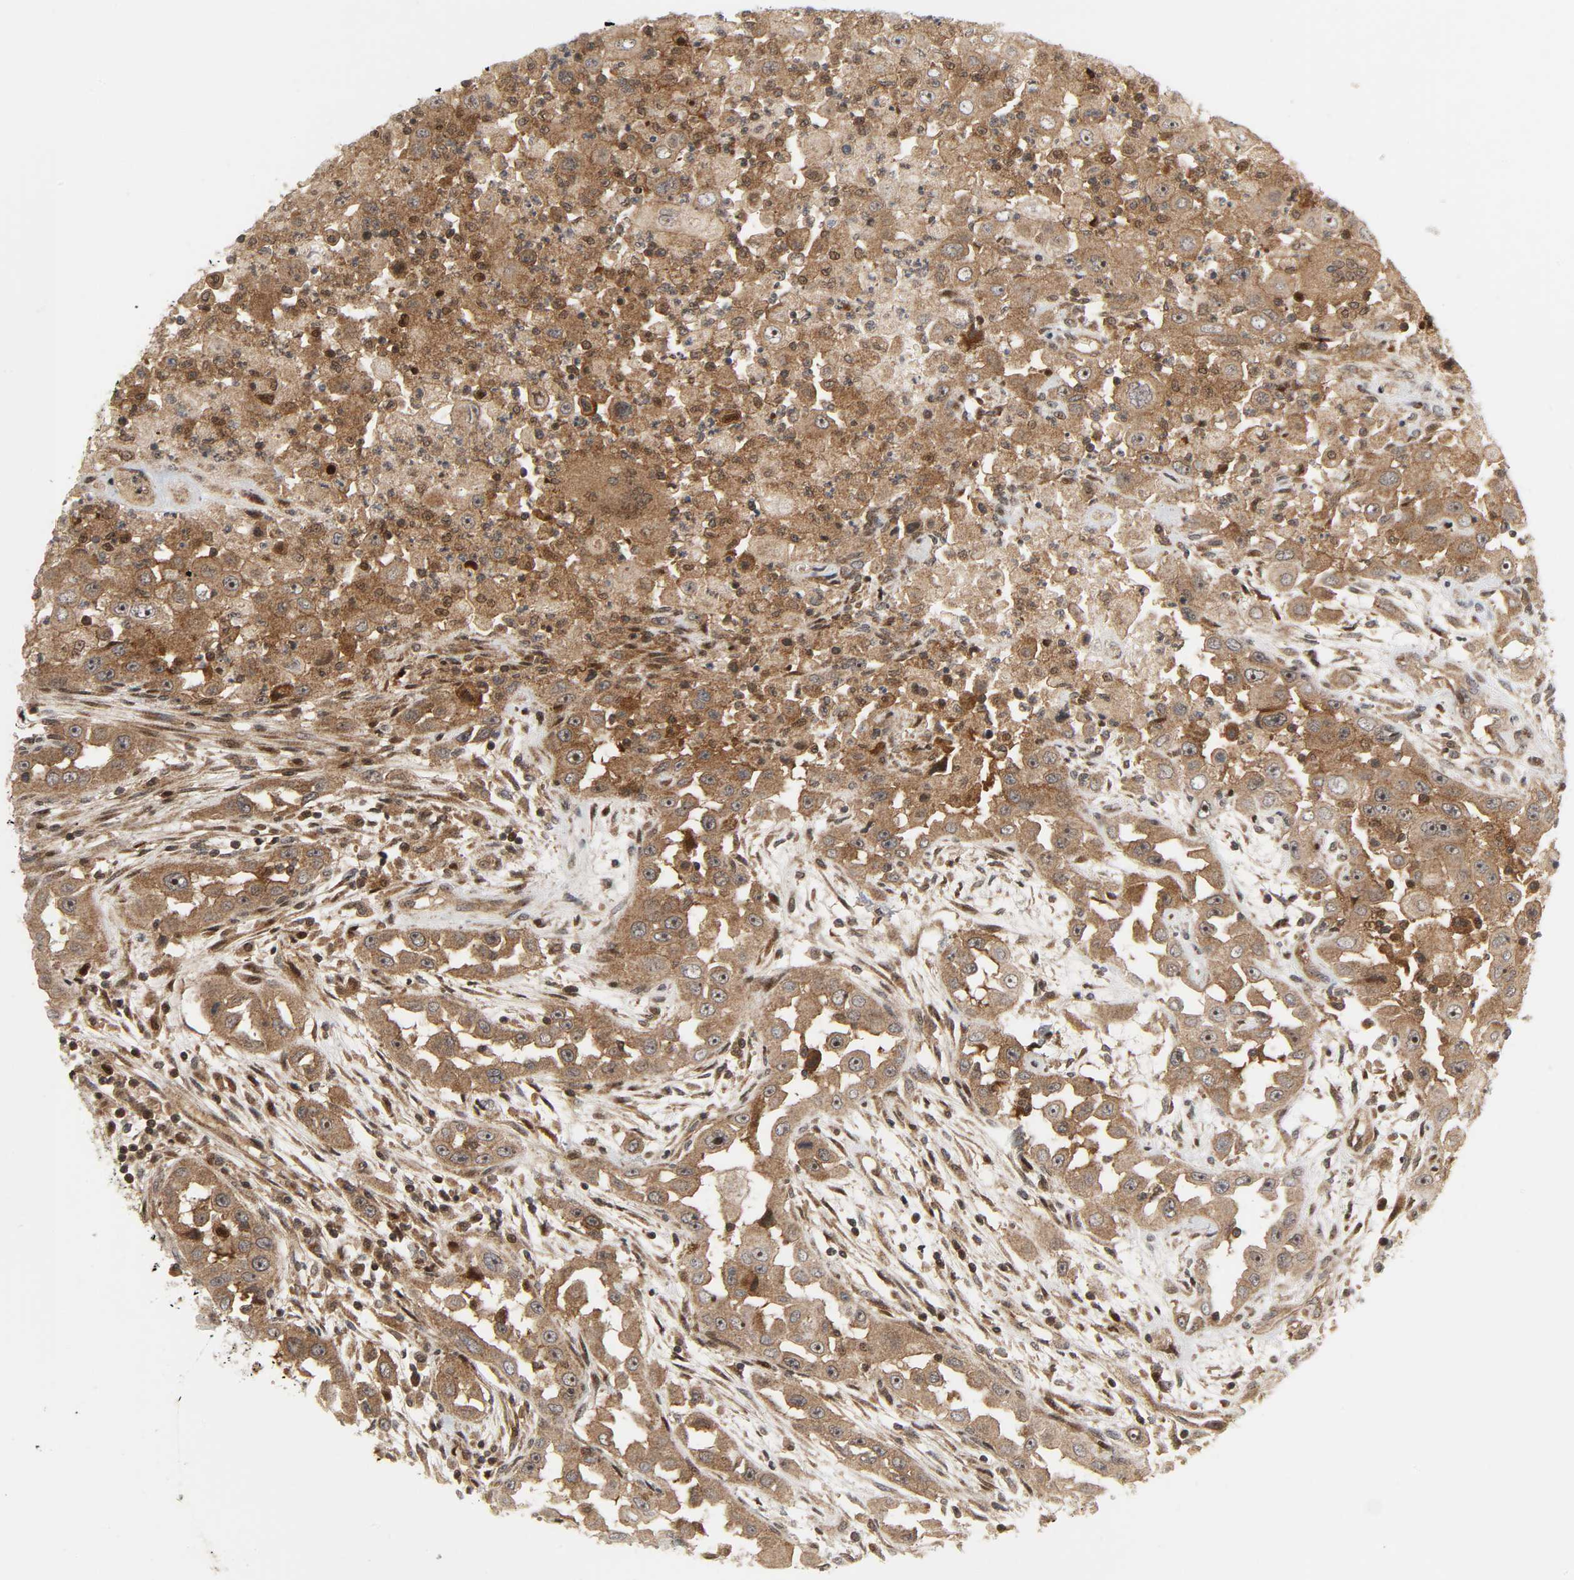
{"staining": {"intensity": "moderate", "quantity": ">75%", "location": "cytoplasmic/membranous"}, "tissue": "head and neck cancer", "cell_type": "Tumor cells", "image_type": "cancer", "snomed": [{"axis": "morphology", "description": "Carcinoma, NOS"}, {"axis": "topography", "description": "Head-Neck"}], "caption": "Immunohistochemical staining of human head and neck cancer shows medium levels of moderate cytoplasmic/membranous expression in about >75% of tumor cells. The protein of interest is stained brown, and the nuclei are stained in blue (DAB (3,3'-diaminobenzidine) IHC with brightfield microscopy, high magnification).", "gene": "CHUK", "patient": {"sex": "male", "age": 87}}